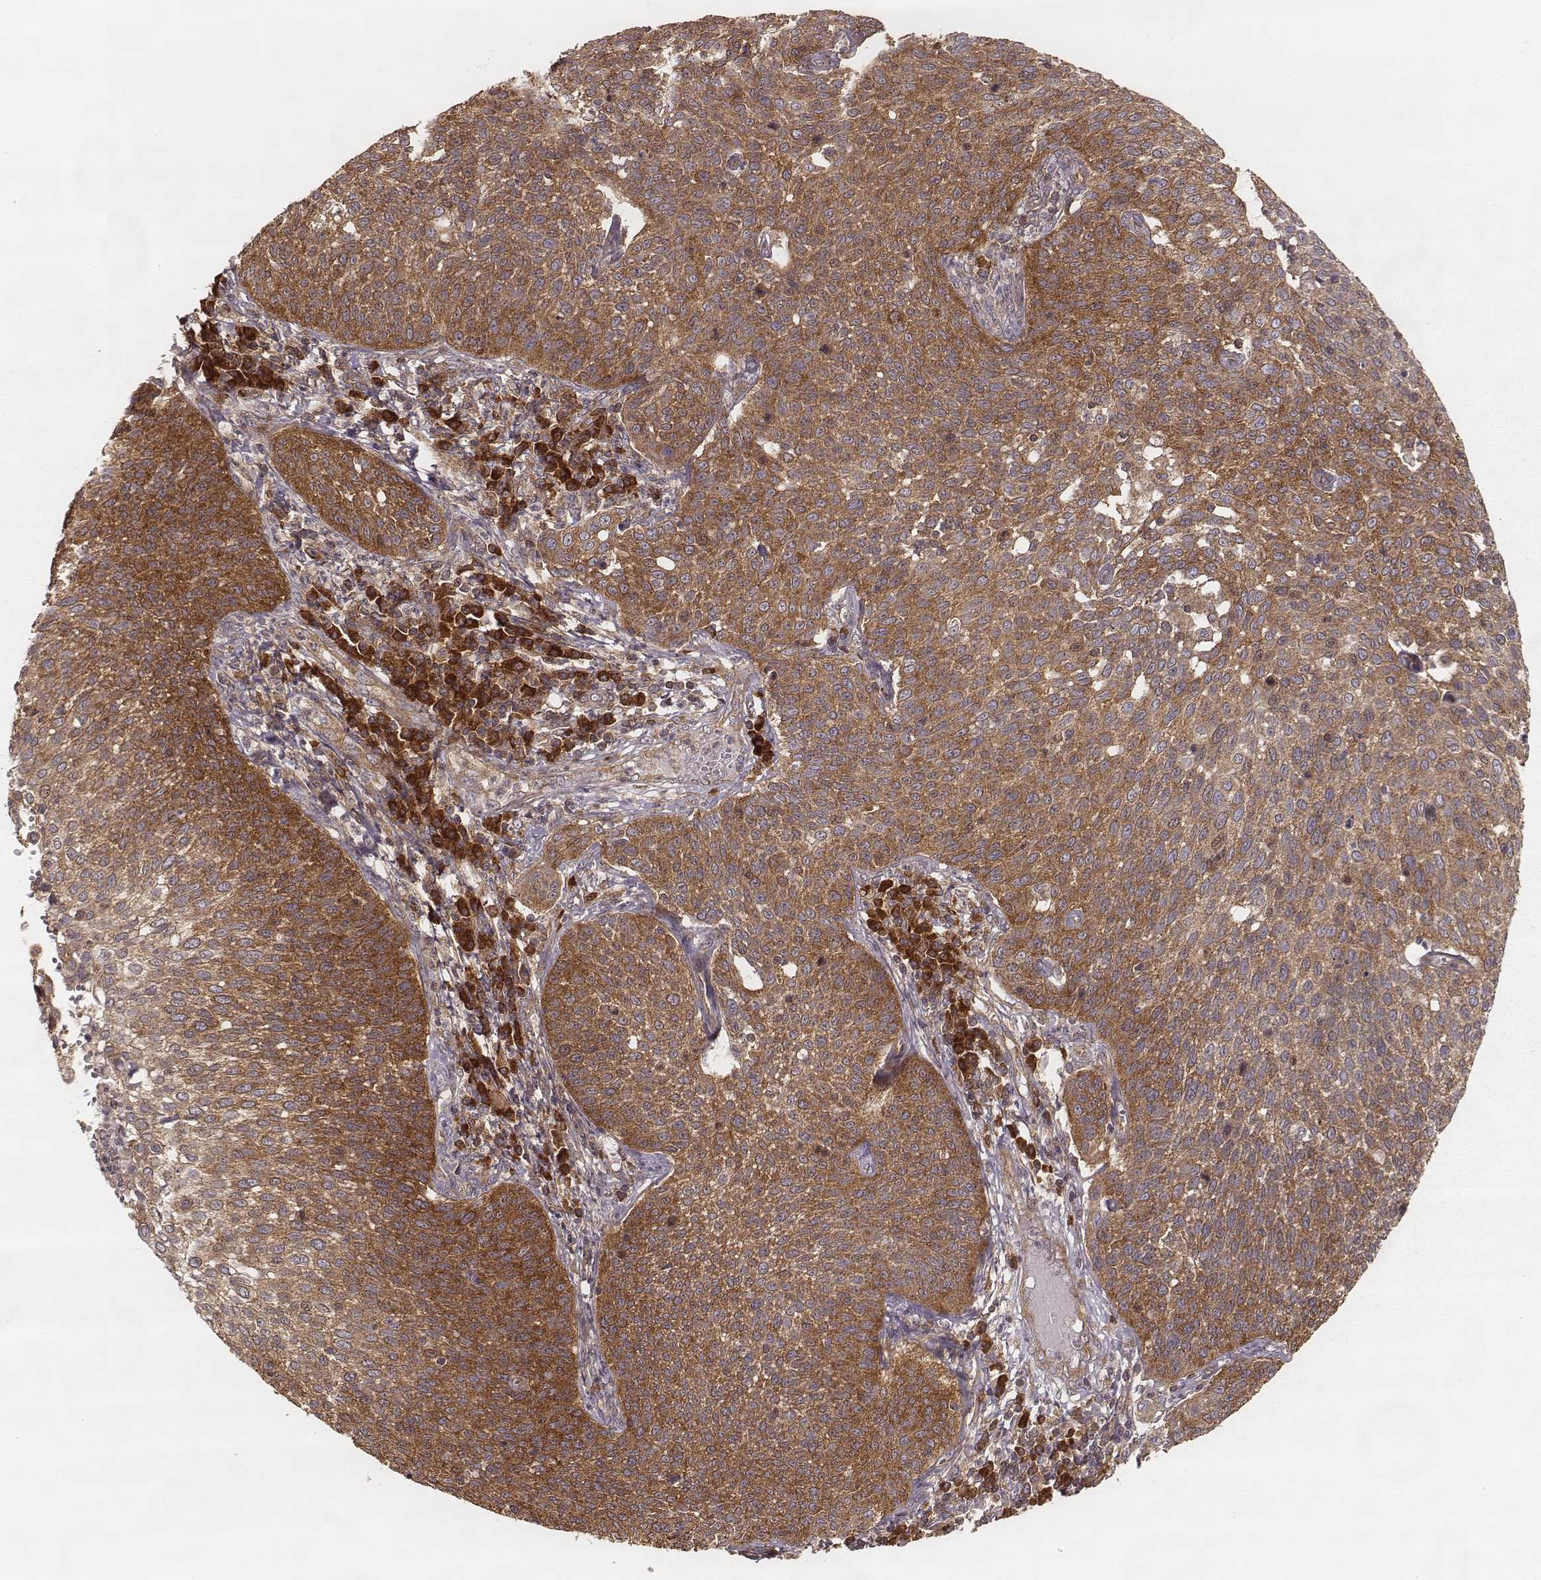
{"staining": {"intensity": "moderate", "quantity": ">75%", "location": "cytoplasmic/membranous"}, "tissue": "cervical cancer", "cell_type": "Tumor cells", "image_type": "cancer", "snomed": [{"axis": "morphology", "description": "Squamous cell carcinoma, NOS"}, {"axis": "topography", "description": "Cervix"}], "caption": "The image demonstrates immunohistochemical staining of cervical cancer (squamous cell carcinoma). There is moderate cytoplasmic/membranous expression is appreciated in approximately >75% of tumor cells.", "gene": "CARS1", "patient": {"sex": "female", "age": 34}}